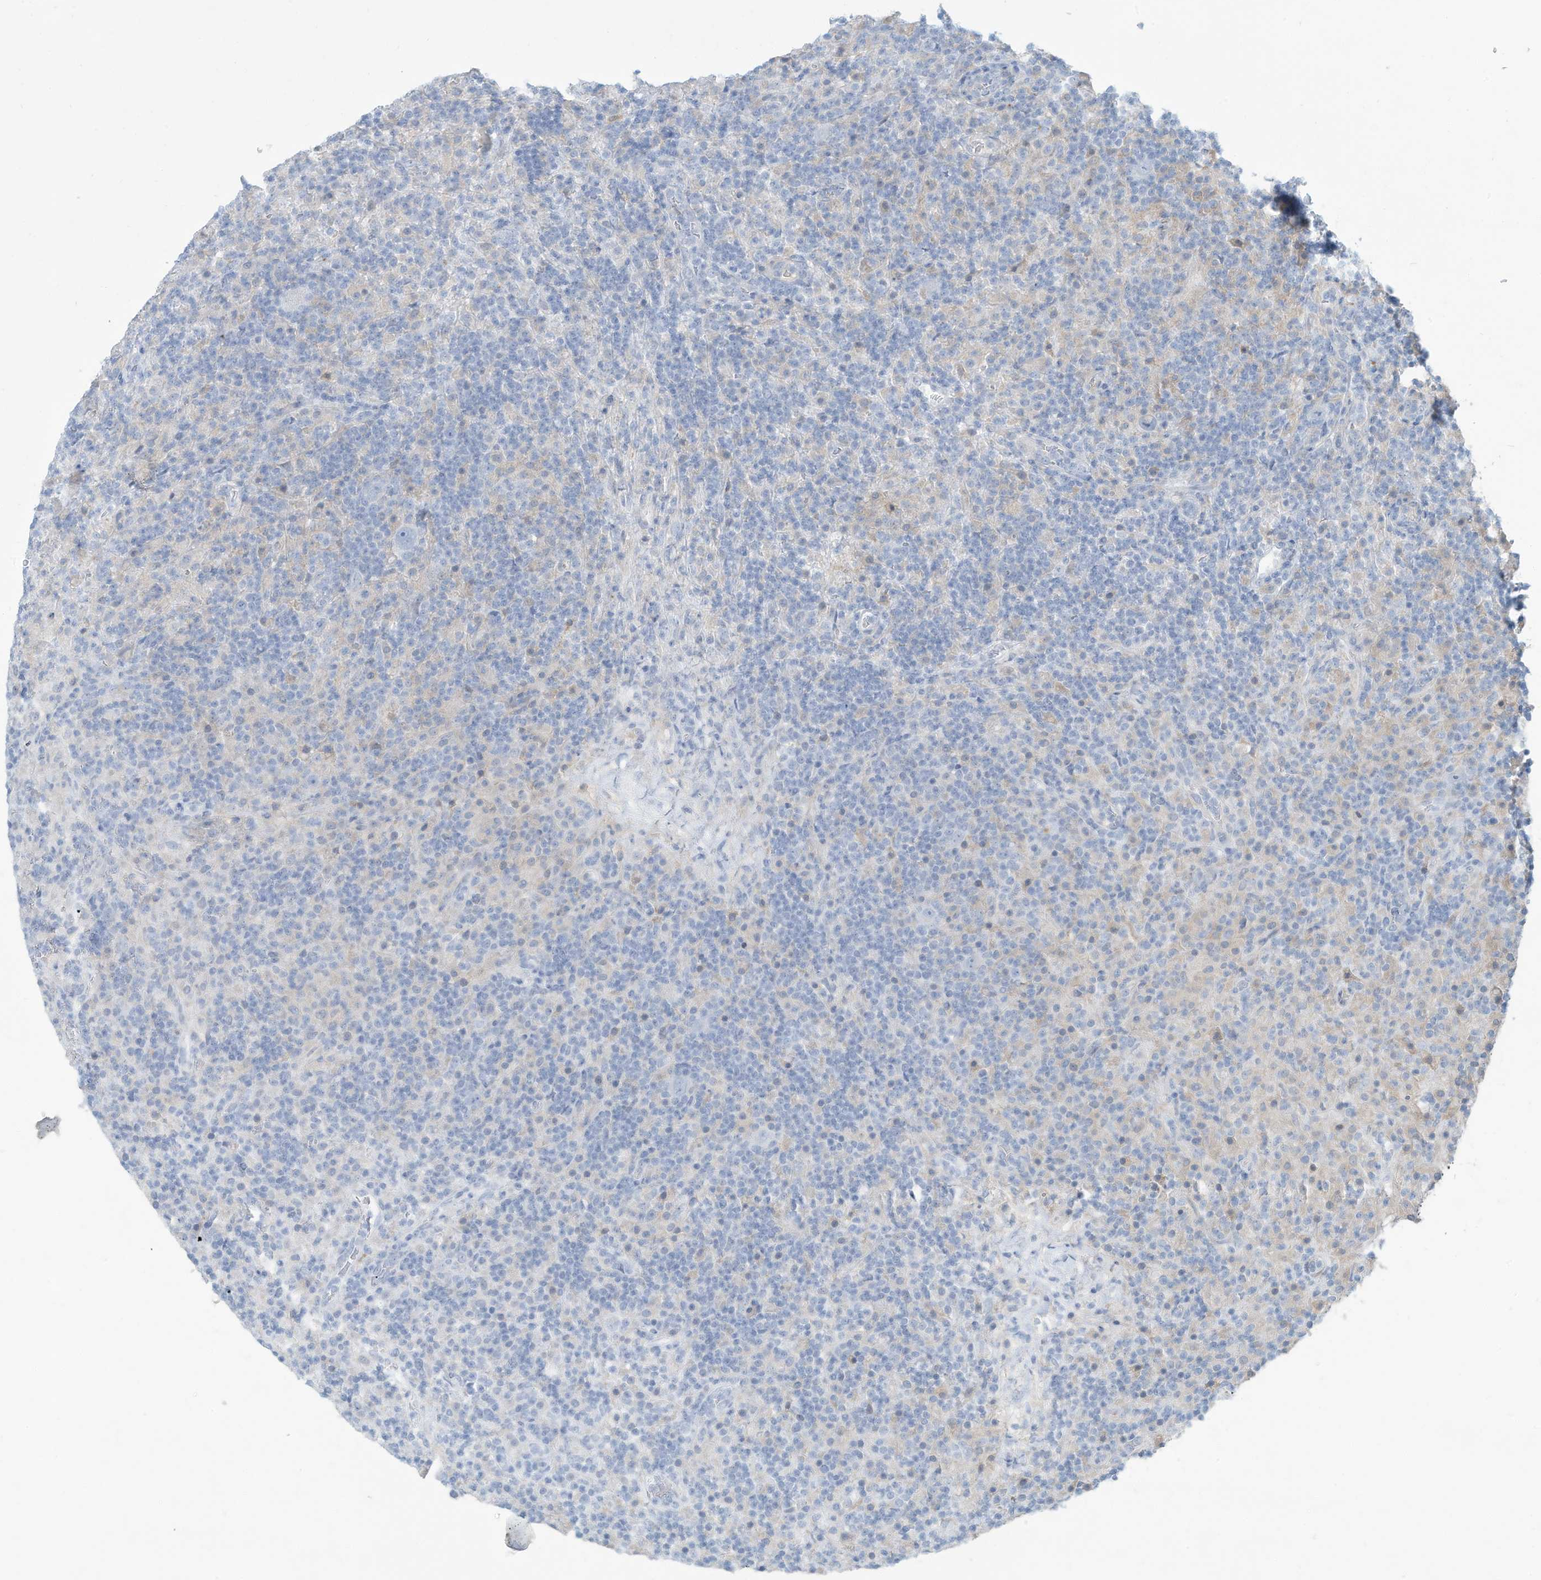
{"staining": {"intensity": "negative", "quantity": "none", "location": "none"}, "tissue": "lymphoma", "cell_type": "Tumor cells", "image_type": "cancer", "snomed": [{"axis": "morphology", "description": "Hodgkin's disease, NOS"}, {"axis": "topography", "description": "Lymph node"}], "caption": "This is an IHC micrograph of human Hodgkin's disease. There is no expression in tumor cells.", "gene": "ERI2", "patient": {"sex": "male", "age": 70}}